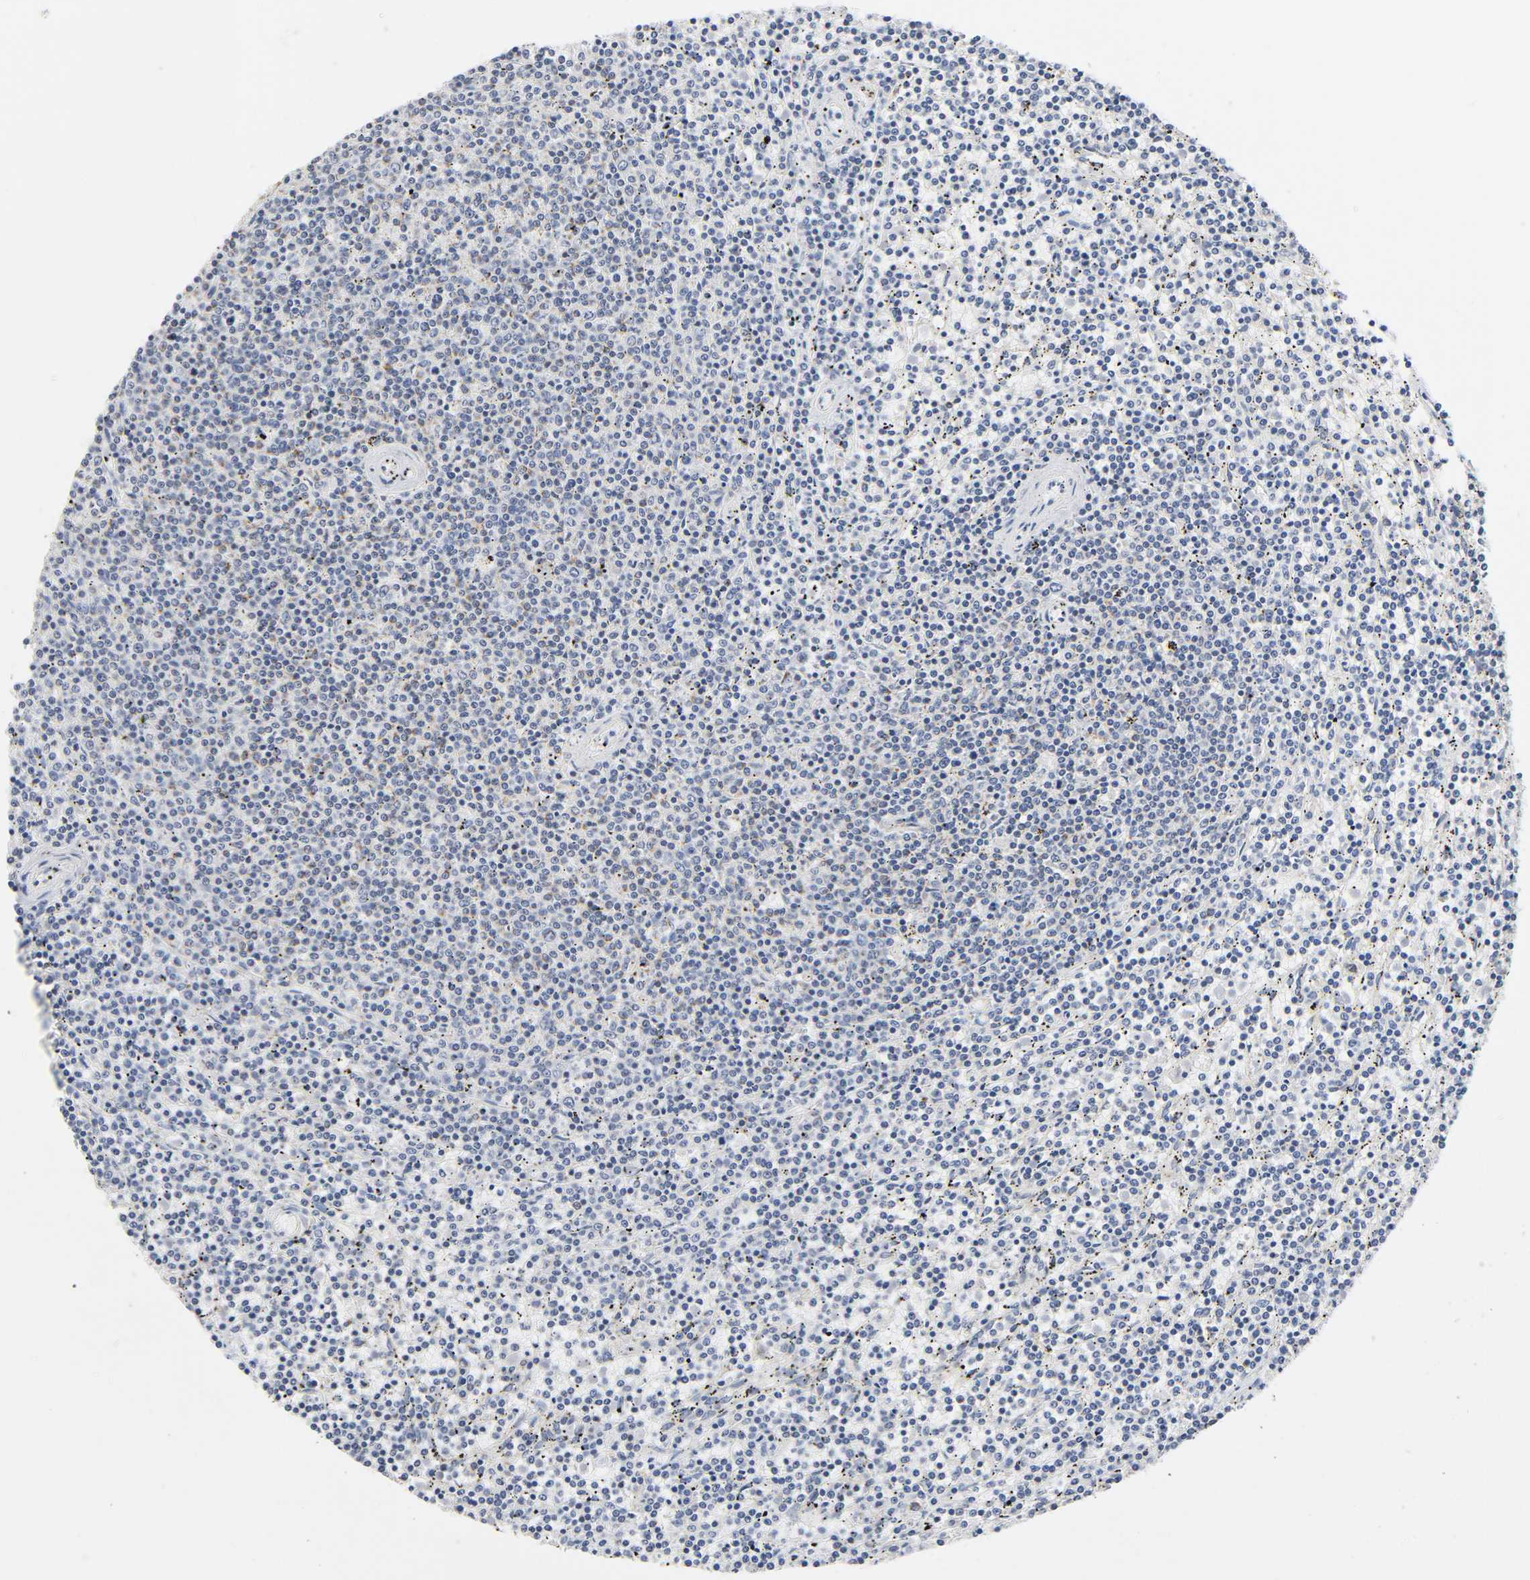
{"staining": {"intensity": "negative", "quantity": "none", "location": "none"}, "tissue": "lymphoma", "cell_type": "Tumor cells", "image_type": "cancer", "snomed": [{"axis": "morphology", "description": "Malignant lymphoma, non-Hodgkin's type, Low grade"}, {"axis": "topography", "description": "Spleen"}], "caption": "DAB (3,3'-diaminobenzidine) immunohistochemical staining of lymphoma demonstrates no significant staining in tumor cells. (IHC, brightfield microscopy, high magnification).", "gene": "BAK1", "patient": {"sex": "female", "age": 50}}